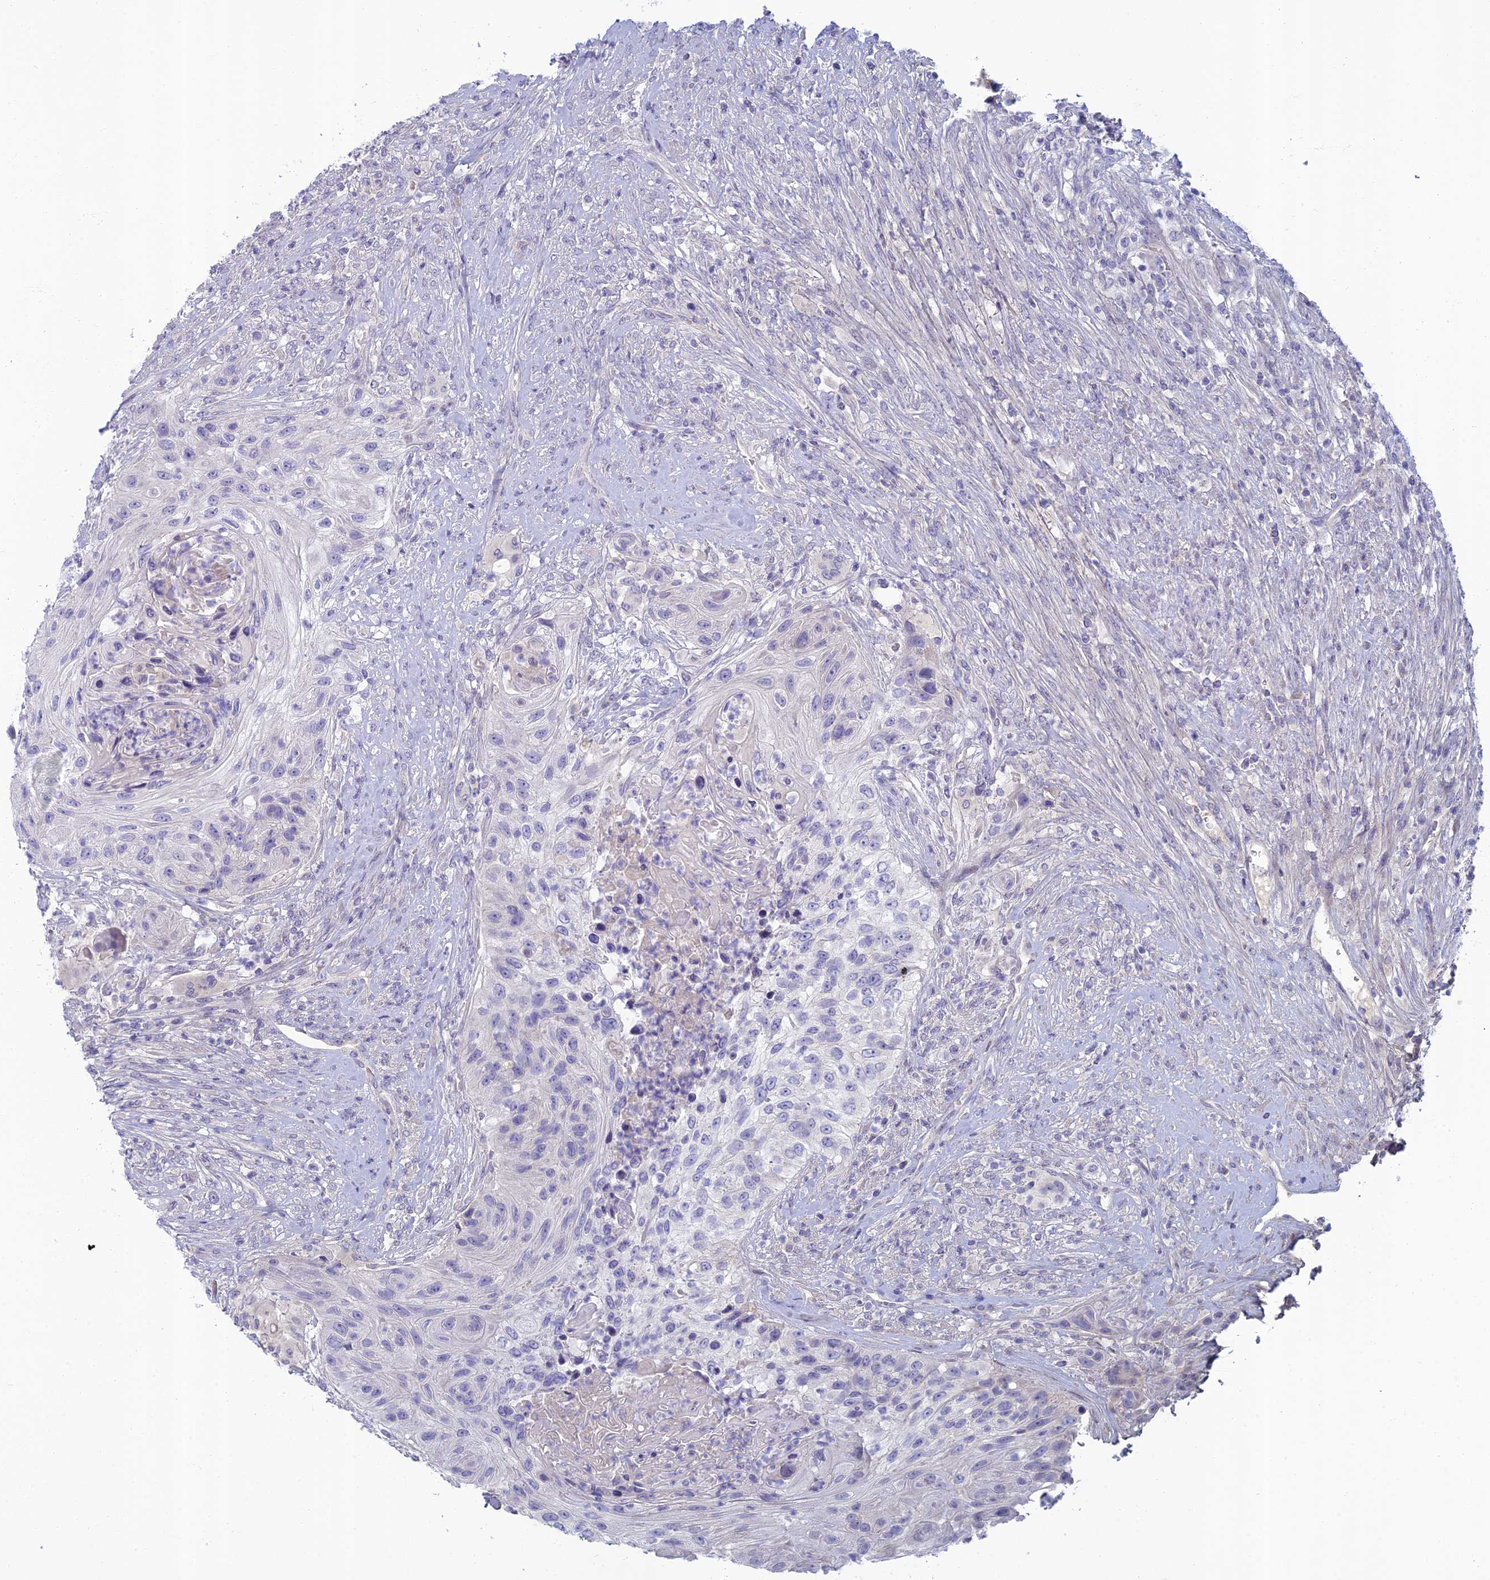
{"staining": {"intensity": "negative", "quantity": "none", "location": "none"}, "tissue": "urothelial cancer", "cell_type": "Tumor cells", "image_type": "cancer", "snomed": [{"axis": "morphology", "description": "Urothelial carcinoma, High grade"}, {"axis": "topography", "description": "Urinary bladder"}], "caption": "There is no significant expression in tumor cells of urothelial carcinoma (high-grade).", "gene": "SLC25A41", "patient": {"sex": "female", "age": 60}}